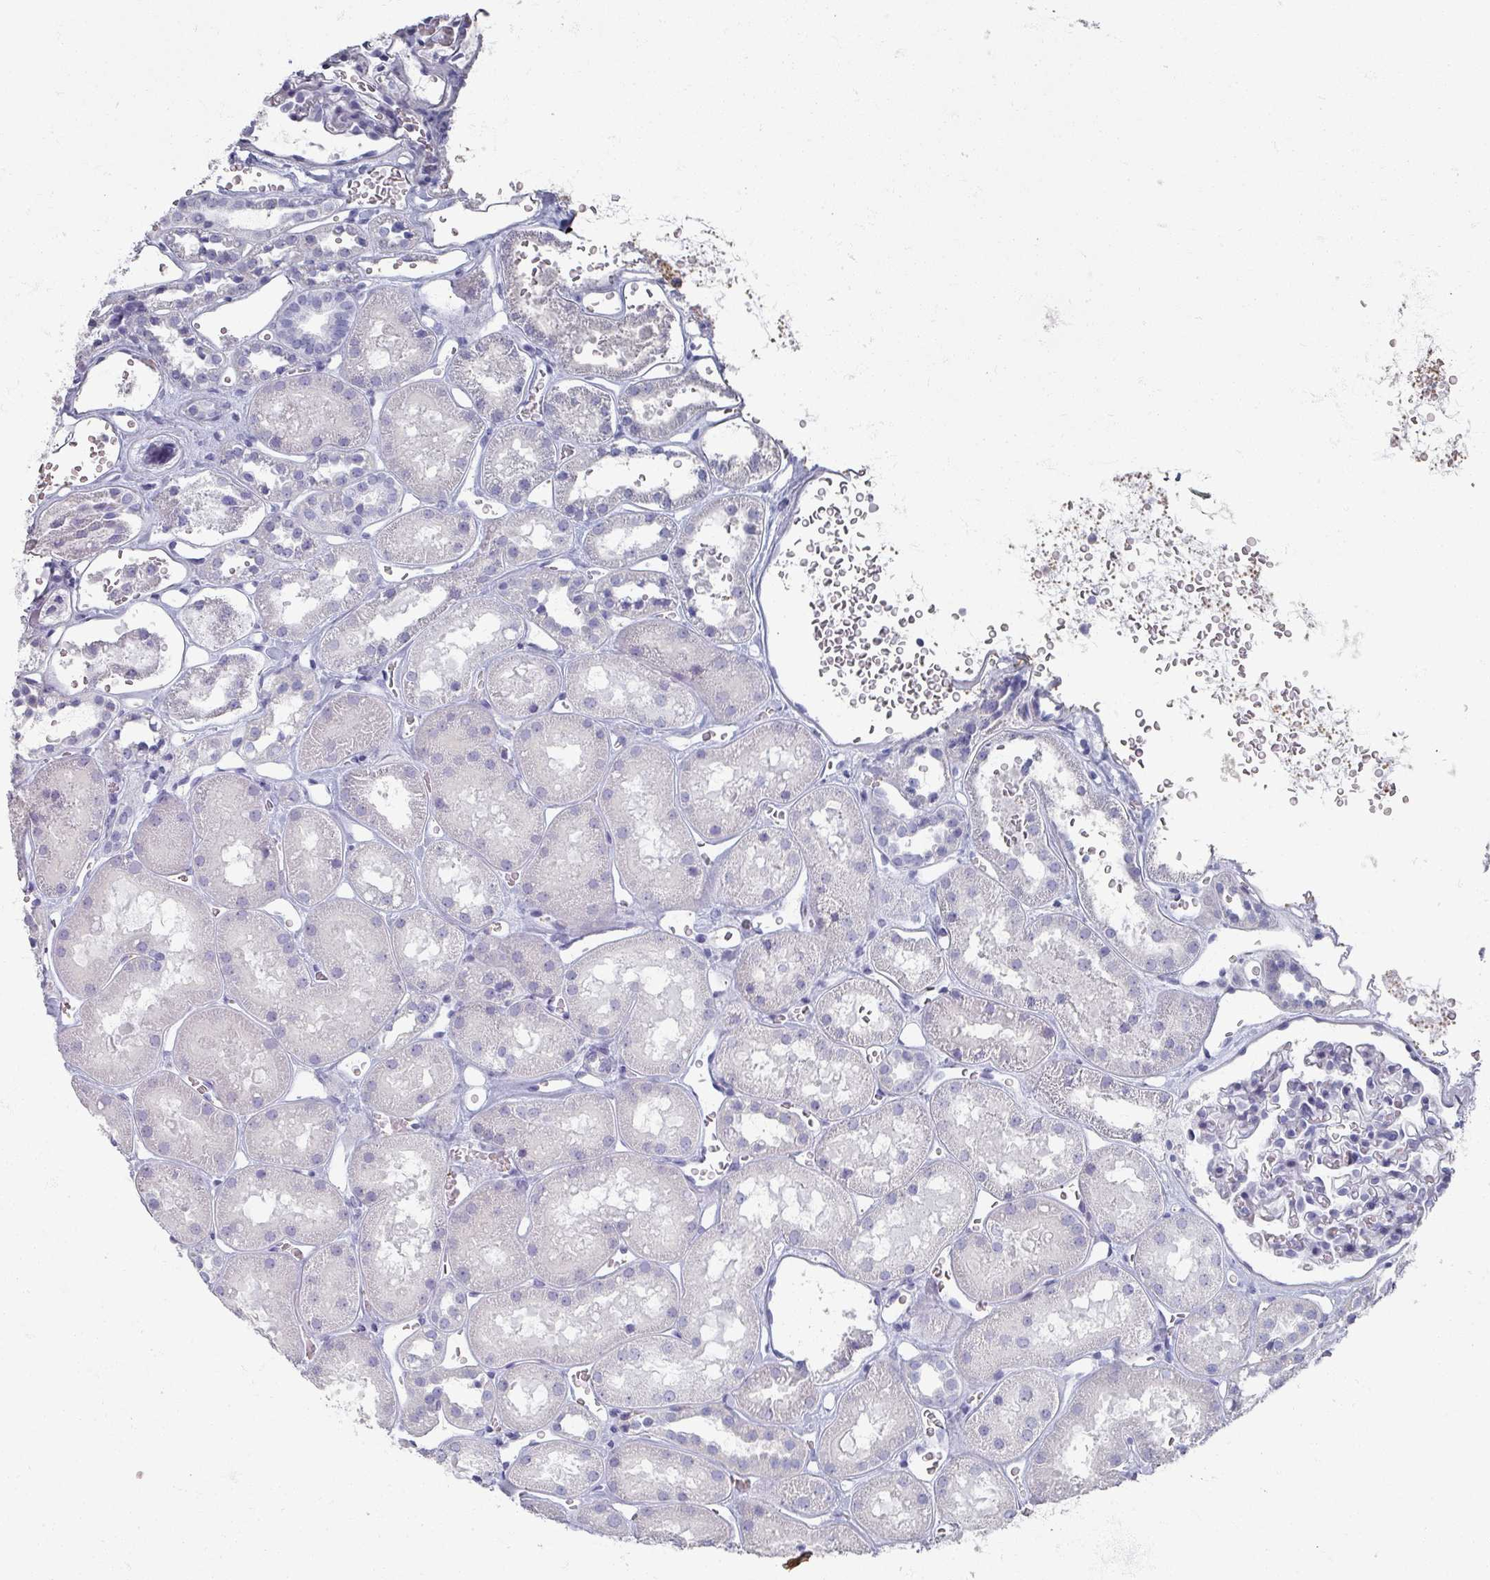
{"staining": {"intensity": "negative", "quantity": "none", "location": "none"}, "tissue": "kidney", "cell_type": "Cells in glomeruli", "image_type": "normal", "snomed": [{"axis": "morphology", "description": "Normal tissue, NOS"}, {"axis": "topography", "description": "Kidney"}], "caption": "Cells in glomeruli show no significant staining in benign kidney.", "gene": "OMG", "patient": {"sex": "female", "age": 41}}